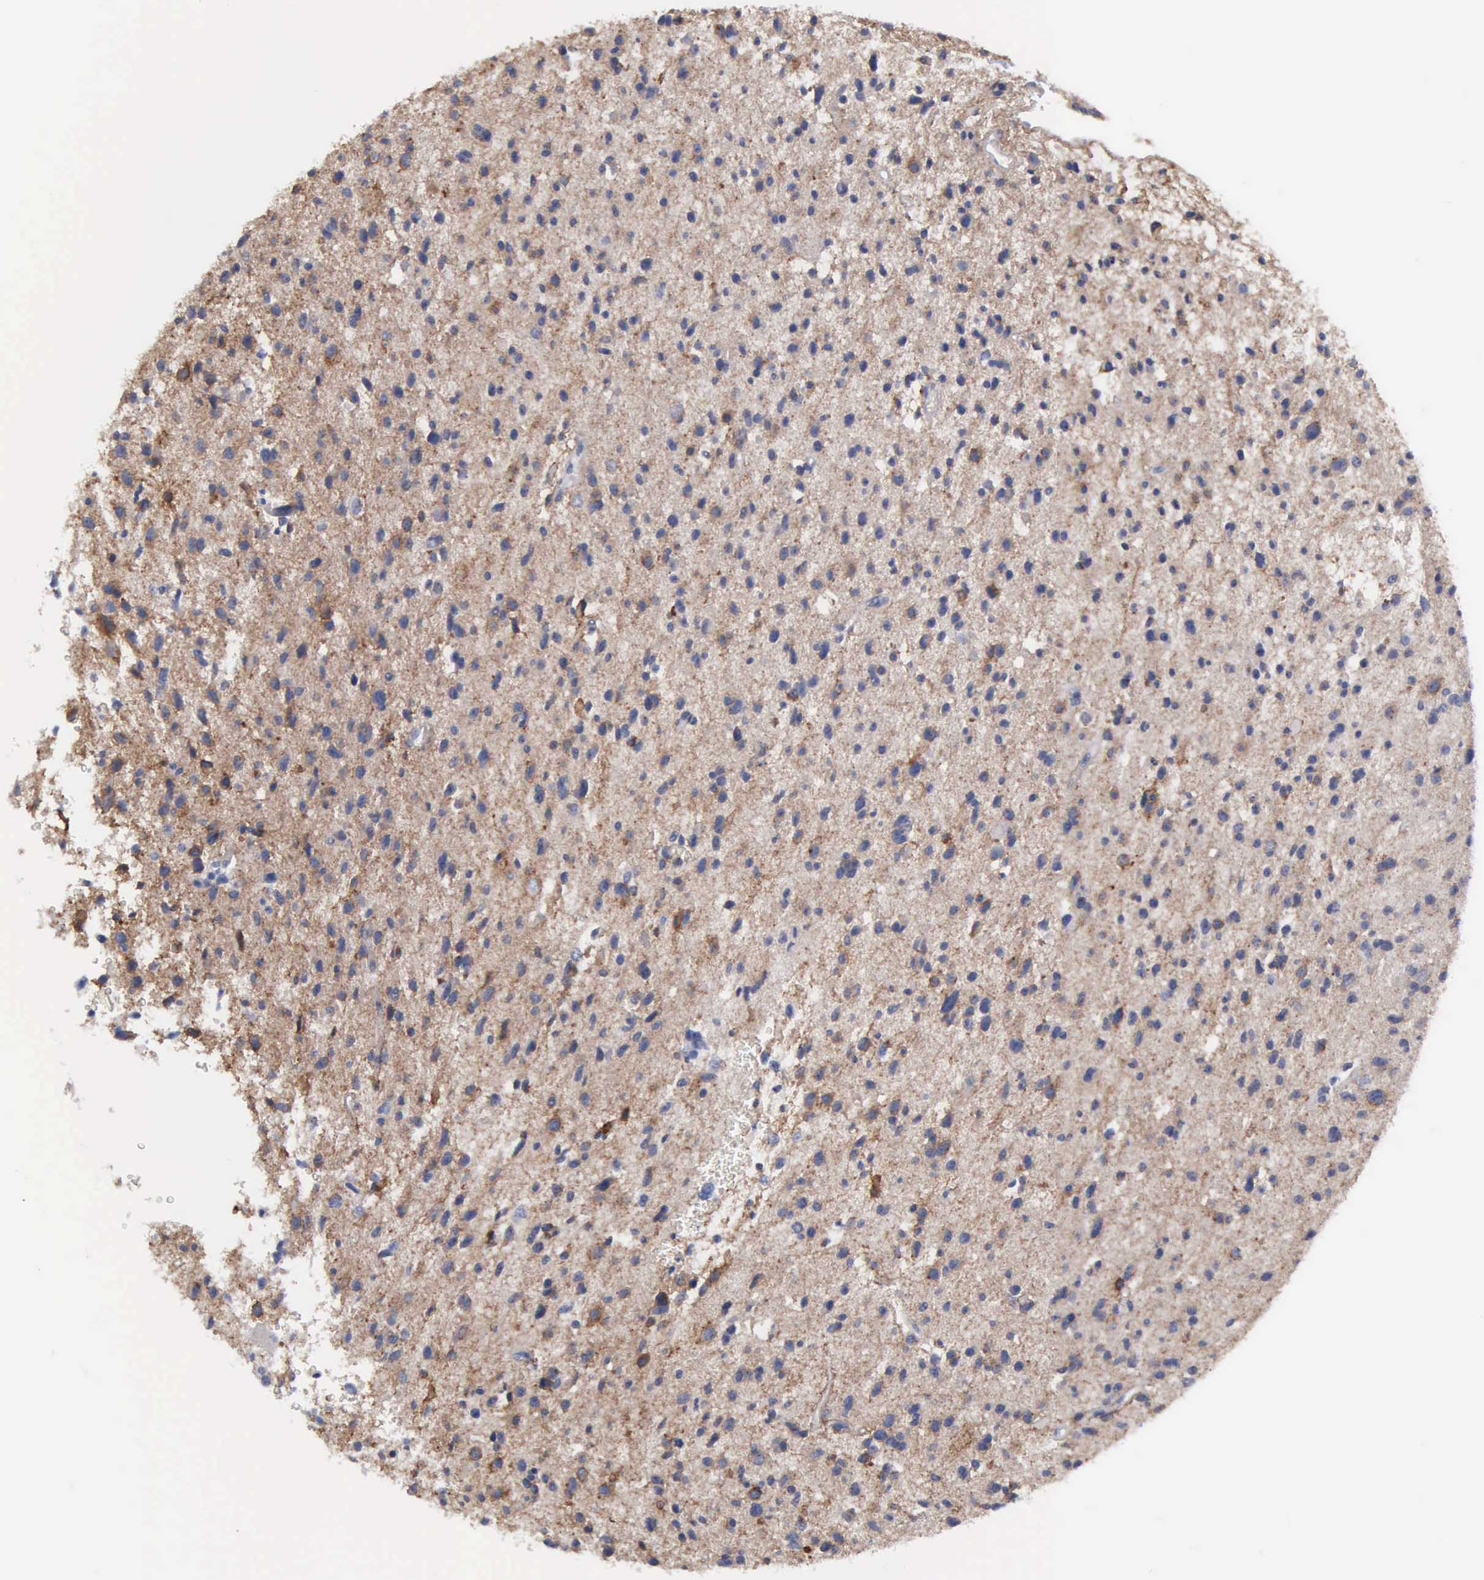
{"staining": {"intensity": "moderate", "quantity": "25%-75%", "location": "cytoplasmic/membranous"}, "tissue": "glioma", "cell_type": "Tumor cells", "image_type": "cancer", "snomed": [{"axis": "morphology", "description": "Glioma, malignant, Low grade"}, {"axis": "topography", "description": "Brain"}], "caption": "IHC (DAB) staining of low-grade glioma (malignant) shows moderate cytoplasmic/membranous protein expression in about 25%-75% of tumor cells.", "gene": "RDX", "patient": {"sex": "female", "age": 46}}